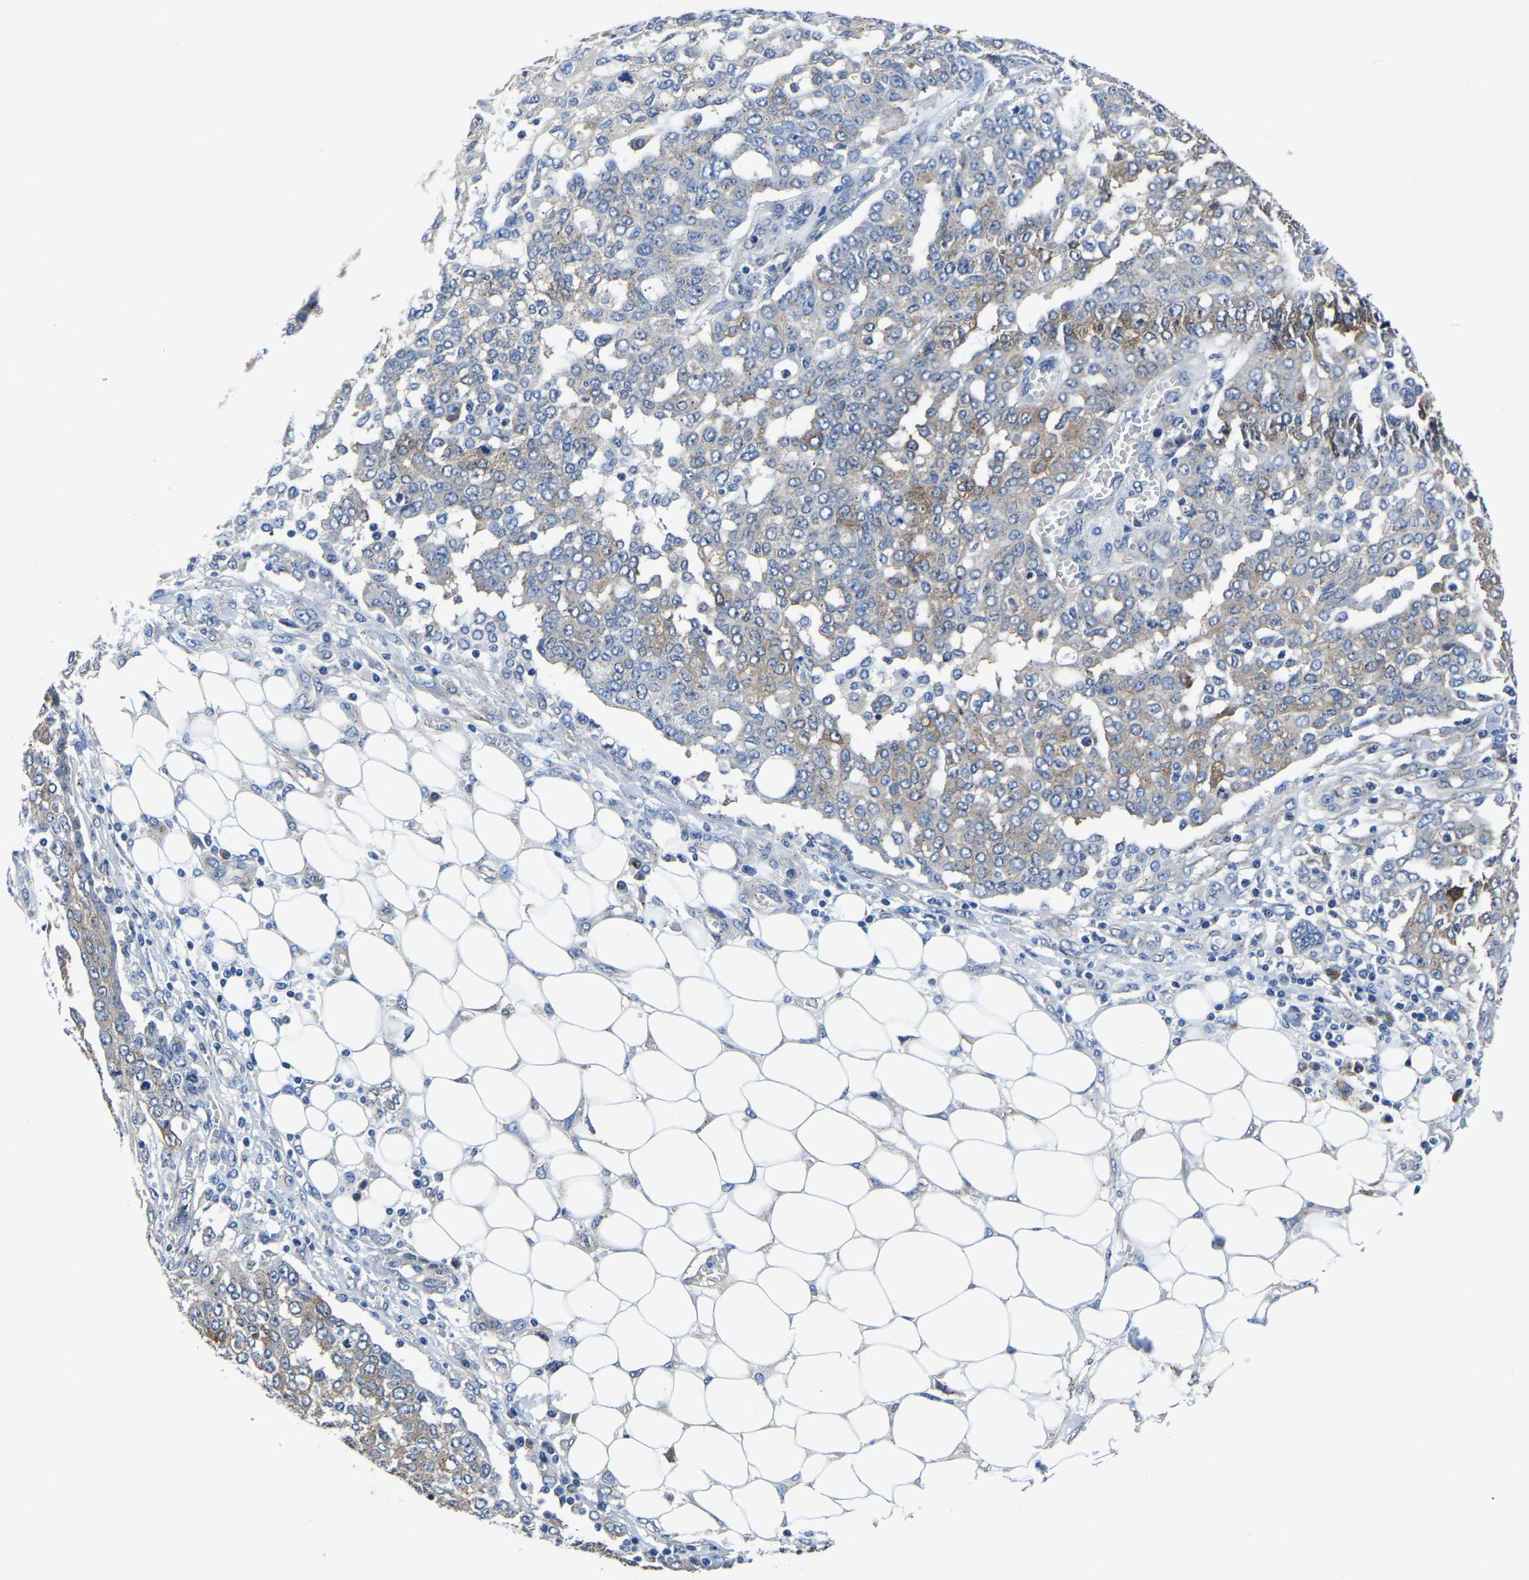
{"staining": {"intensity": "weak", "quantity": "25%-75%", "location": "cytoplasmic/membranous"}, "tissue": "ovarian cancer", "cell_type": "Tumor cells", "image_type": "cancer", "snomed": [{"axis": "morphology", "description": "Cystadenocarcinoma, serous, NOS"}, {"axis": "topography", "description": "Soft tissue"}, {"axis": "topography", "description": "Ovary"}], "caption": "Tumor cells reveal low levels of weak cytoplasmic/membranous positivity in approximately 25%-75% of cells in ovarian cancer (serous cystadenocarcinoma). Ihc stains the protein of interest in brown and the nuclei are stained blue.", "gene": "TFG", "patient": {"sex": "female", "age": 57}}